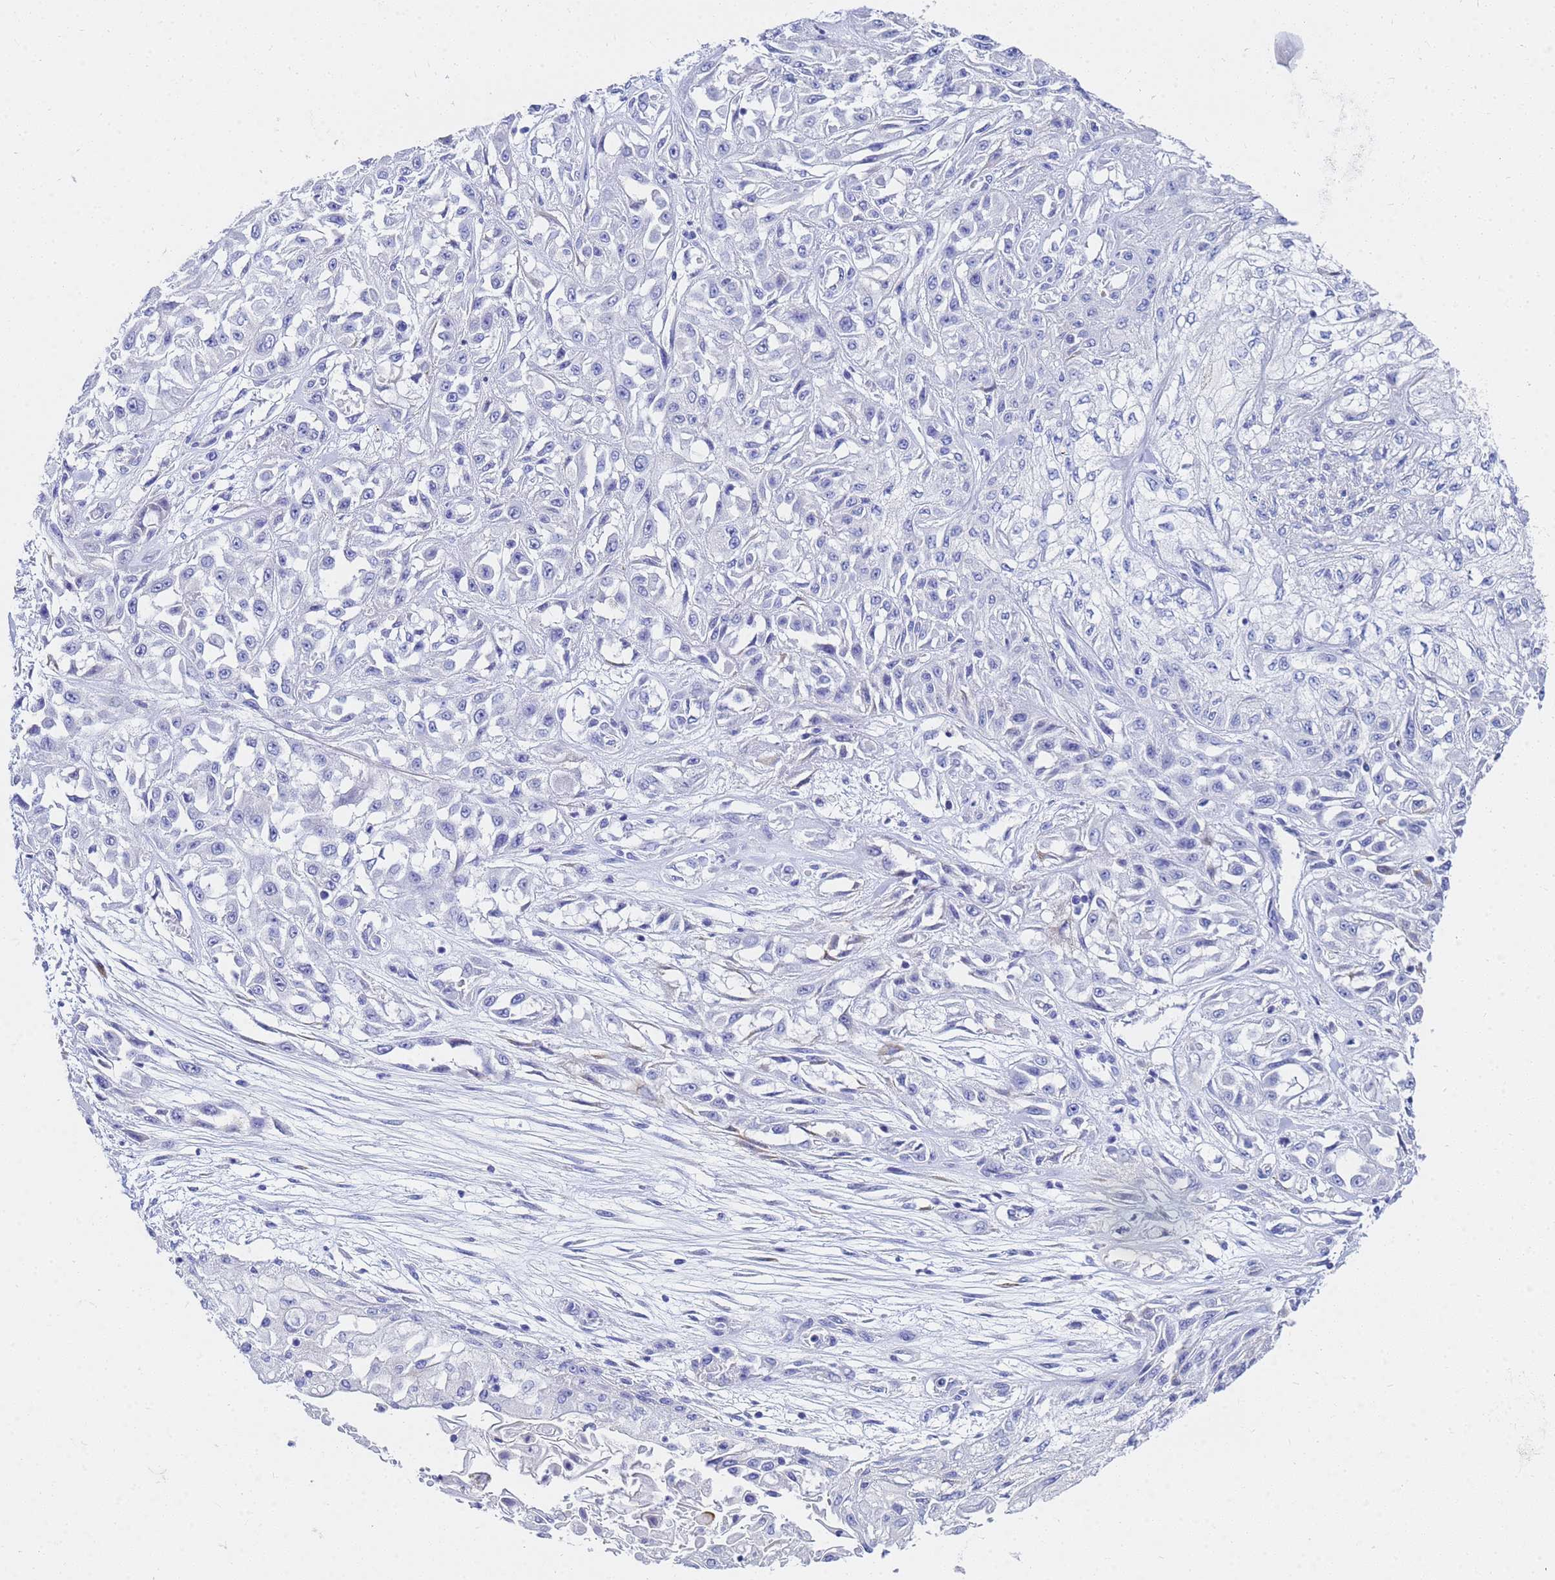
{"staining": {"intensity": "negative", "quantity": "none", "location": "none"}, "tissue": "skin cancer", "cell_type": "Tumor cells", "image_type": "cancer", "snomed": [{"axis": "morphology", "description": "Squamous cell carcinoma, NOS"}, {"axis": "morphology", "description": "Squamous cell carcinoma, metastatic, NOS"}, {"axis": "topography", "description": "Skin"}, {"axis": "topography", "description": "Lymph node"}], "caption": "Tumor cells show no significant protein positivity in skin cancer.", "gene": "C2orf72", "patient": {"sex": "male", "age": 75}}